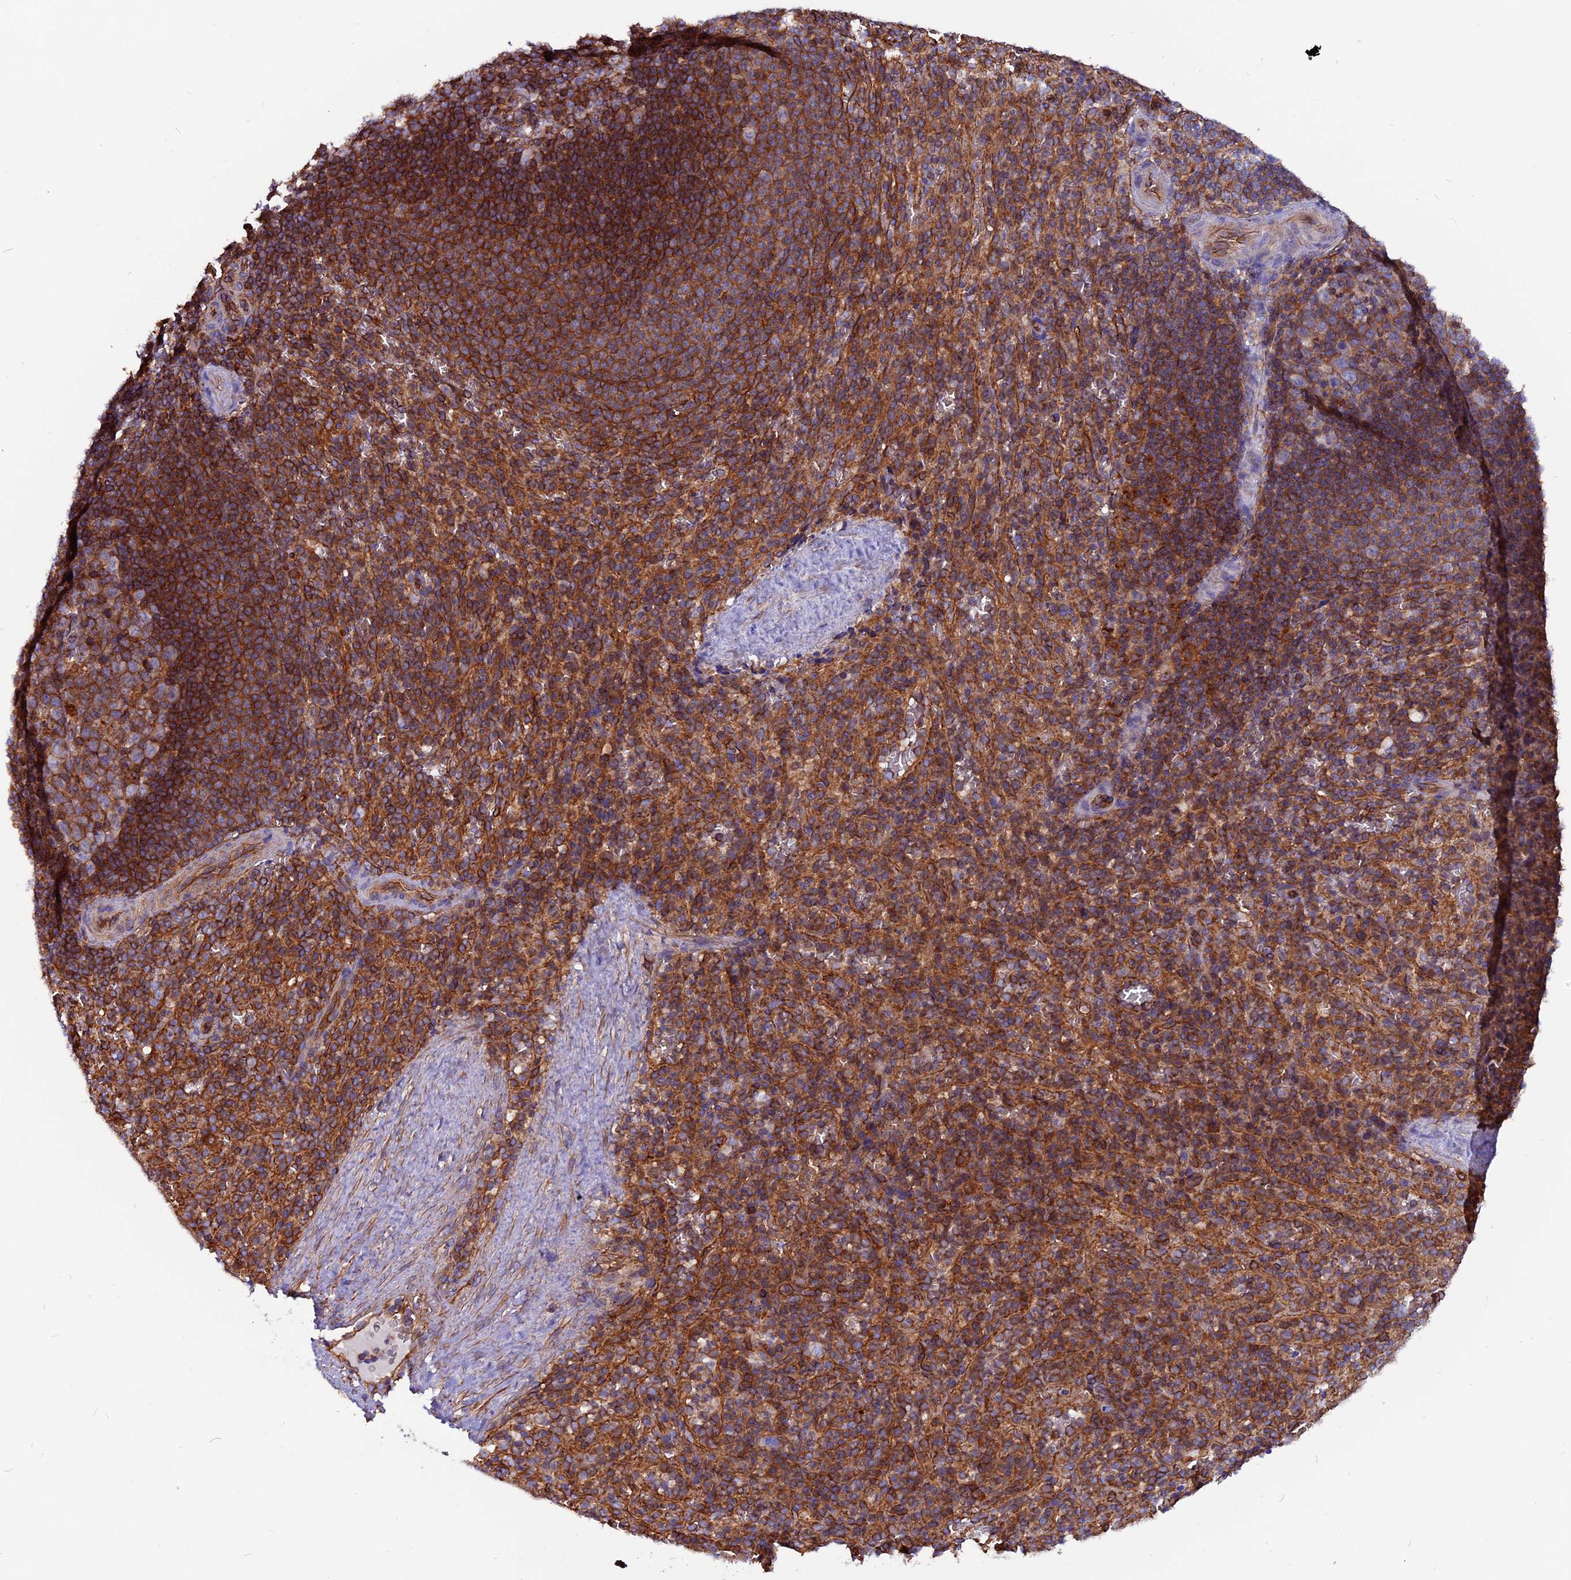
{"staining": {"intensity": "moderate", "quantity": "25%-75%", "location": "cytoplasmic/membranous"}, "tissue": "spleen", "cell_type": "Cells in red pulp", "image_type": "normal", "snomed": [{"axis": "morphology", "description": "Normal tissue, NOS"}, {"axis": "topography", "description": "Spleen"}], "caption": "Brown immunohistochemical staining in normal human spleen shows moderate cytoplasmic/membranous positivity in about 25%-75% of cells in red pulp. (DAB IHC, brown staining for protein, blue staining for nuclei).", "gene": "ZNF749", "patient": {"sex": "female", "age": 21}}